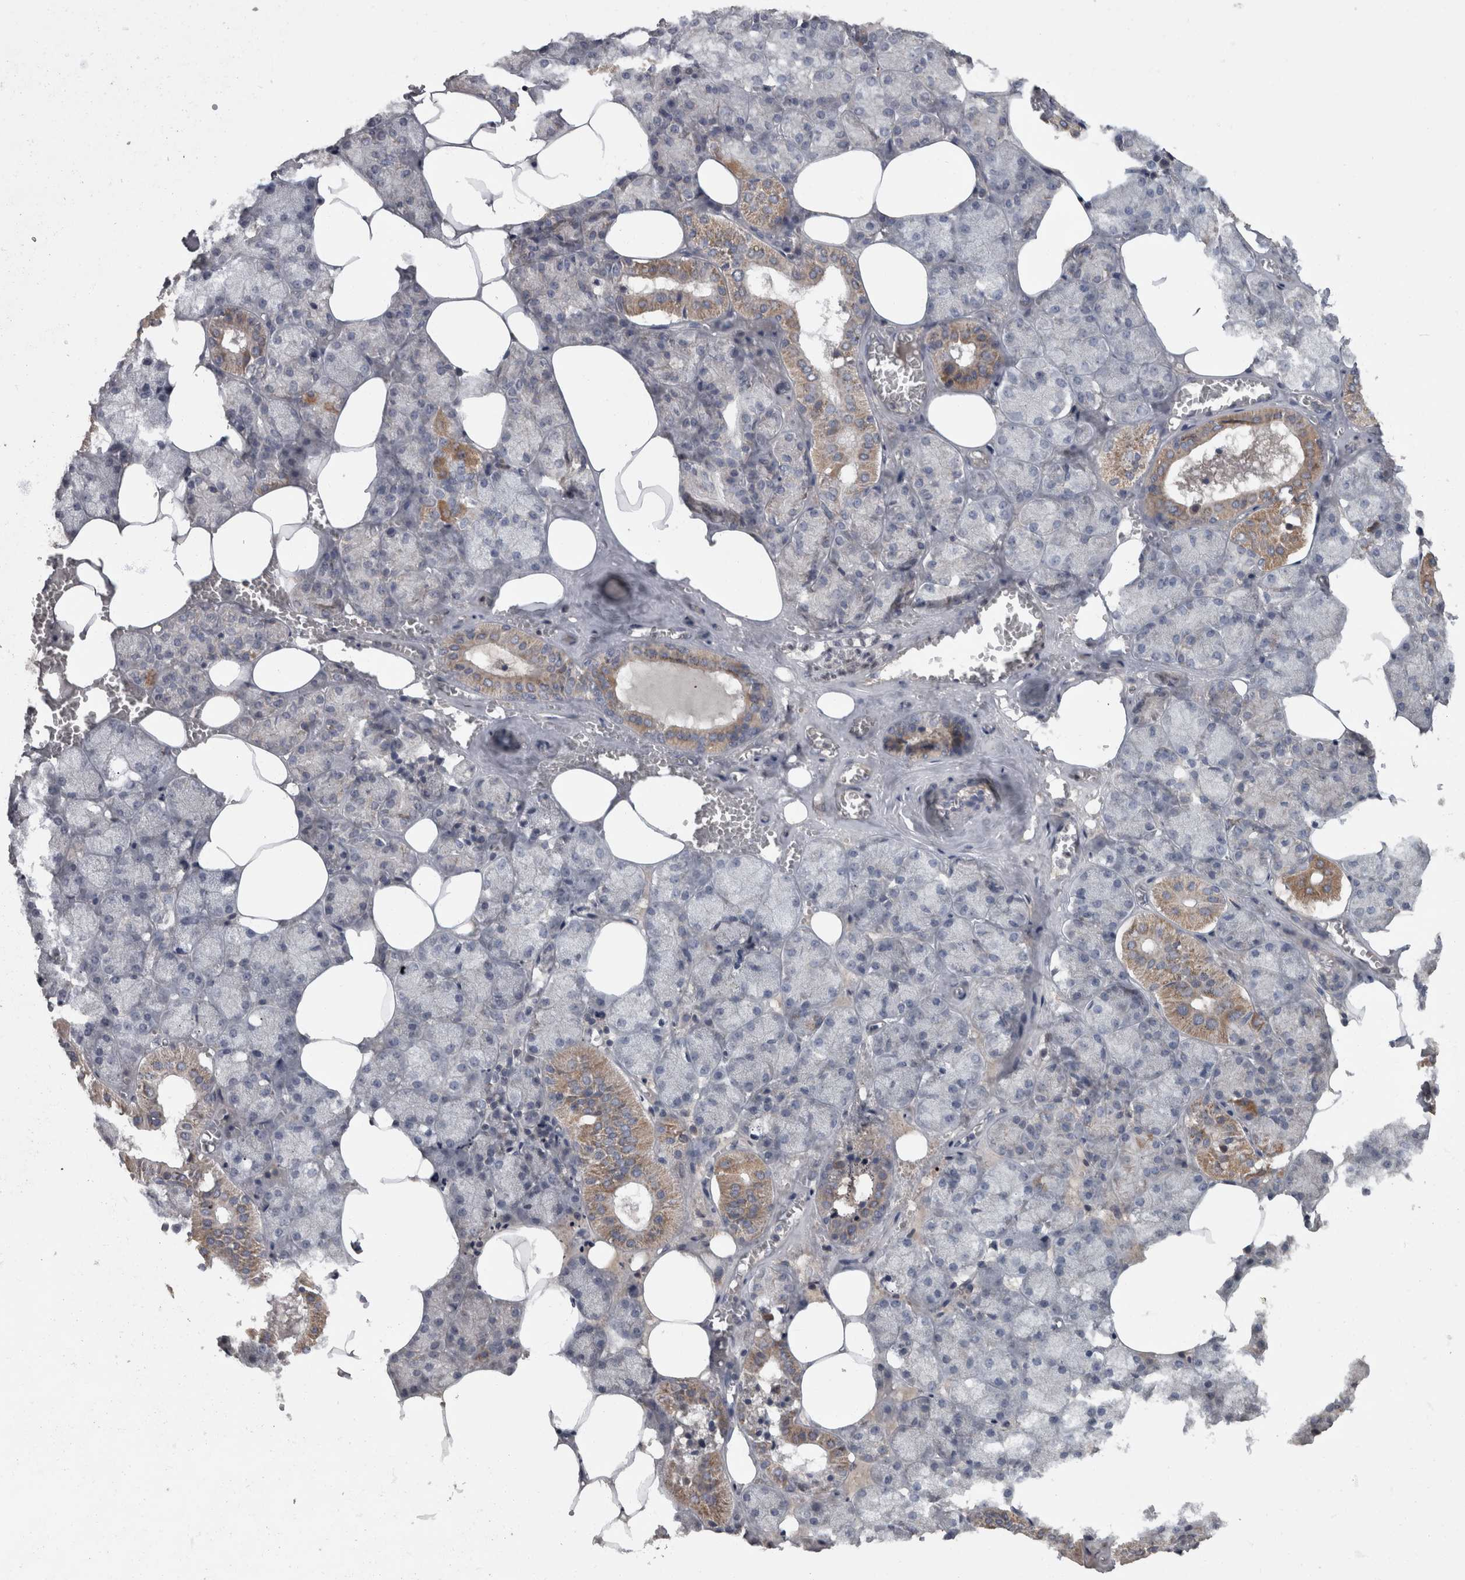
{"staining": {"intensity": "moderate", "quantity": "<25%", "location": "cytoplasmic/membranous"}, "tissue": "salivary gland", "cell_type": "Glandular cells", "image_type": "normal", "snomed": [{"axis": "morphology", "description": "Normal tissue, NOS"}, {"axis": "topography", "description": "Salivary gland"}], "caption": "High-magnification brightfield microscopy of benign salivary gland stained with DAB (brown) and counterstained with hematoxylin (blue). glandular cells exhibit moderate cytoplasmic/membranous staining is appreciated in about<25% of cells.", "gene": "PPP1R3C", "patient": {"sex": "male", "age": 62}}